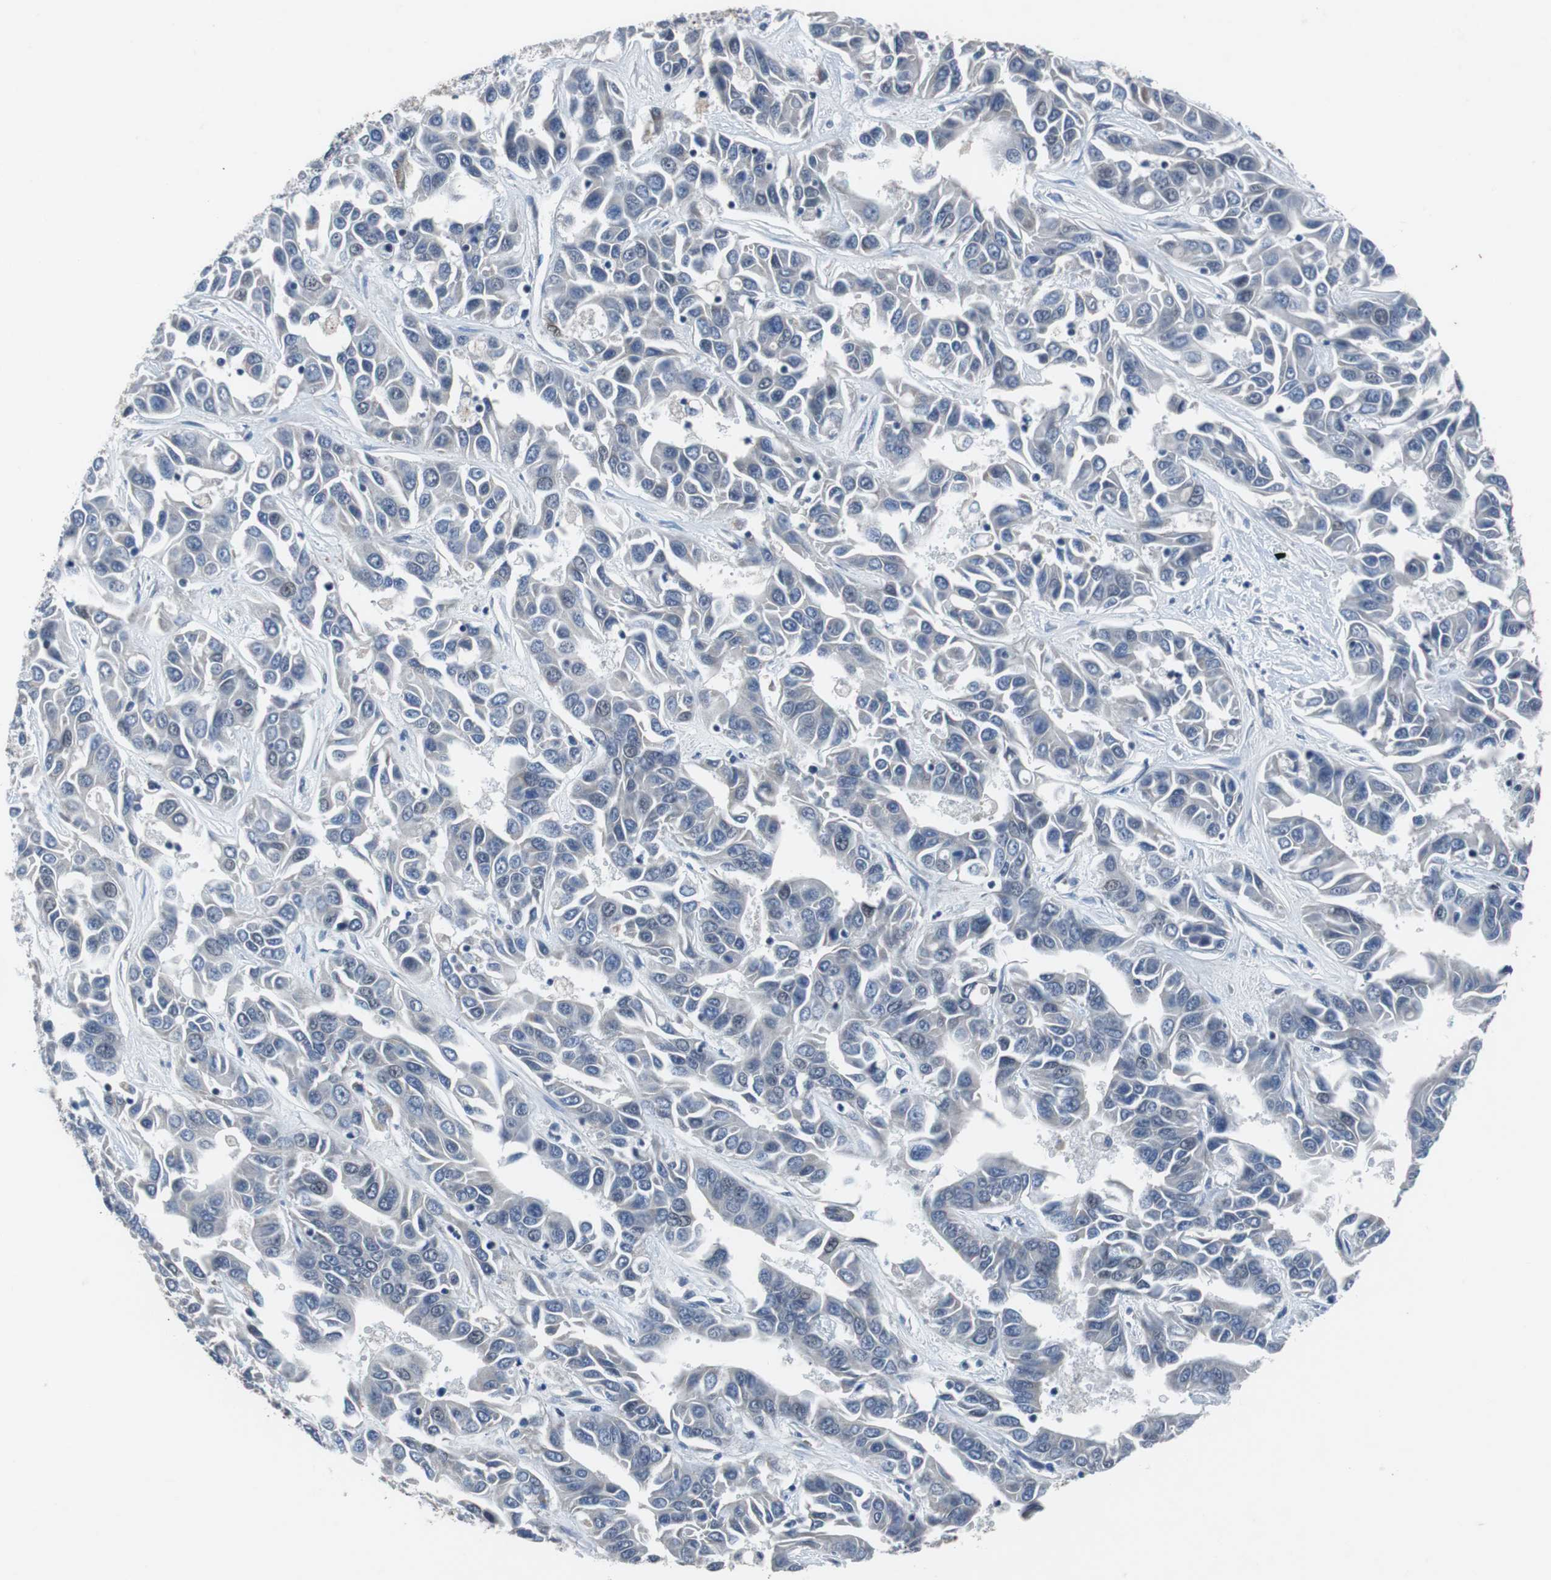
{"staining": {"intensity": "negative", "quantity": "none", "location": "none"}, "tissue": "liver cancer", "cell_type": "Tumor cells", "image_type": "cancer", "snomed": [{"axis": "morphology", "description": "Cholangiocarcinoma"}, {"axis": "topography", "description": "Liver"}], "caption": "Immunohistochemical staining of liver cholangiocarcinoma demonstrates no significant expression in tumor cells.", "gene": "TP63", "patient": {"sex": "female", "age": 52}}